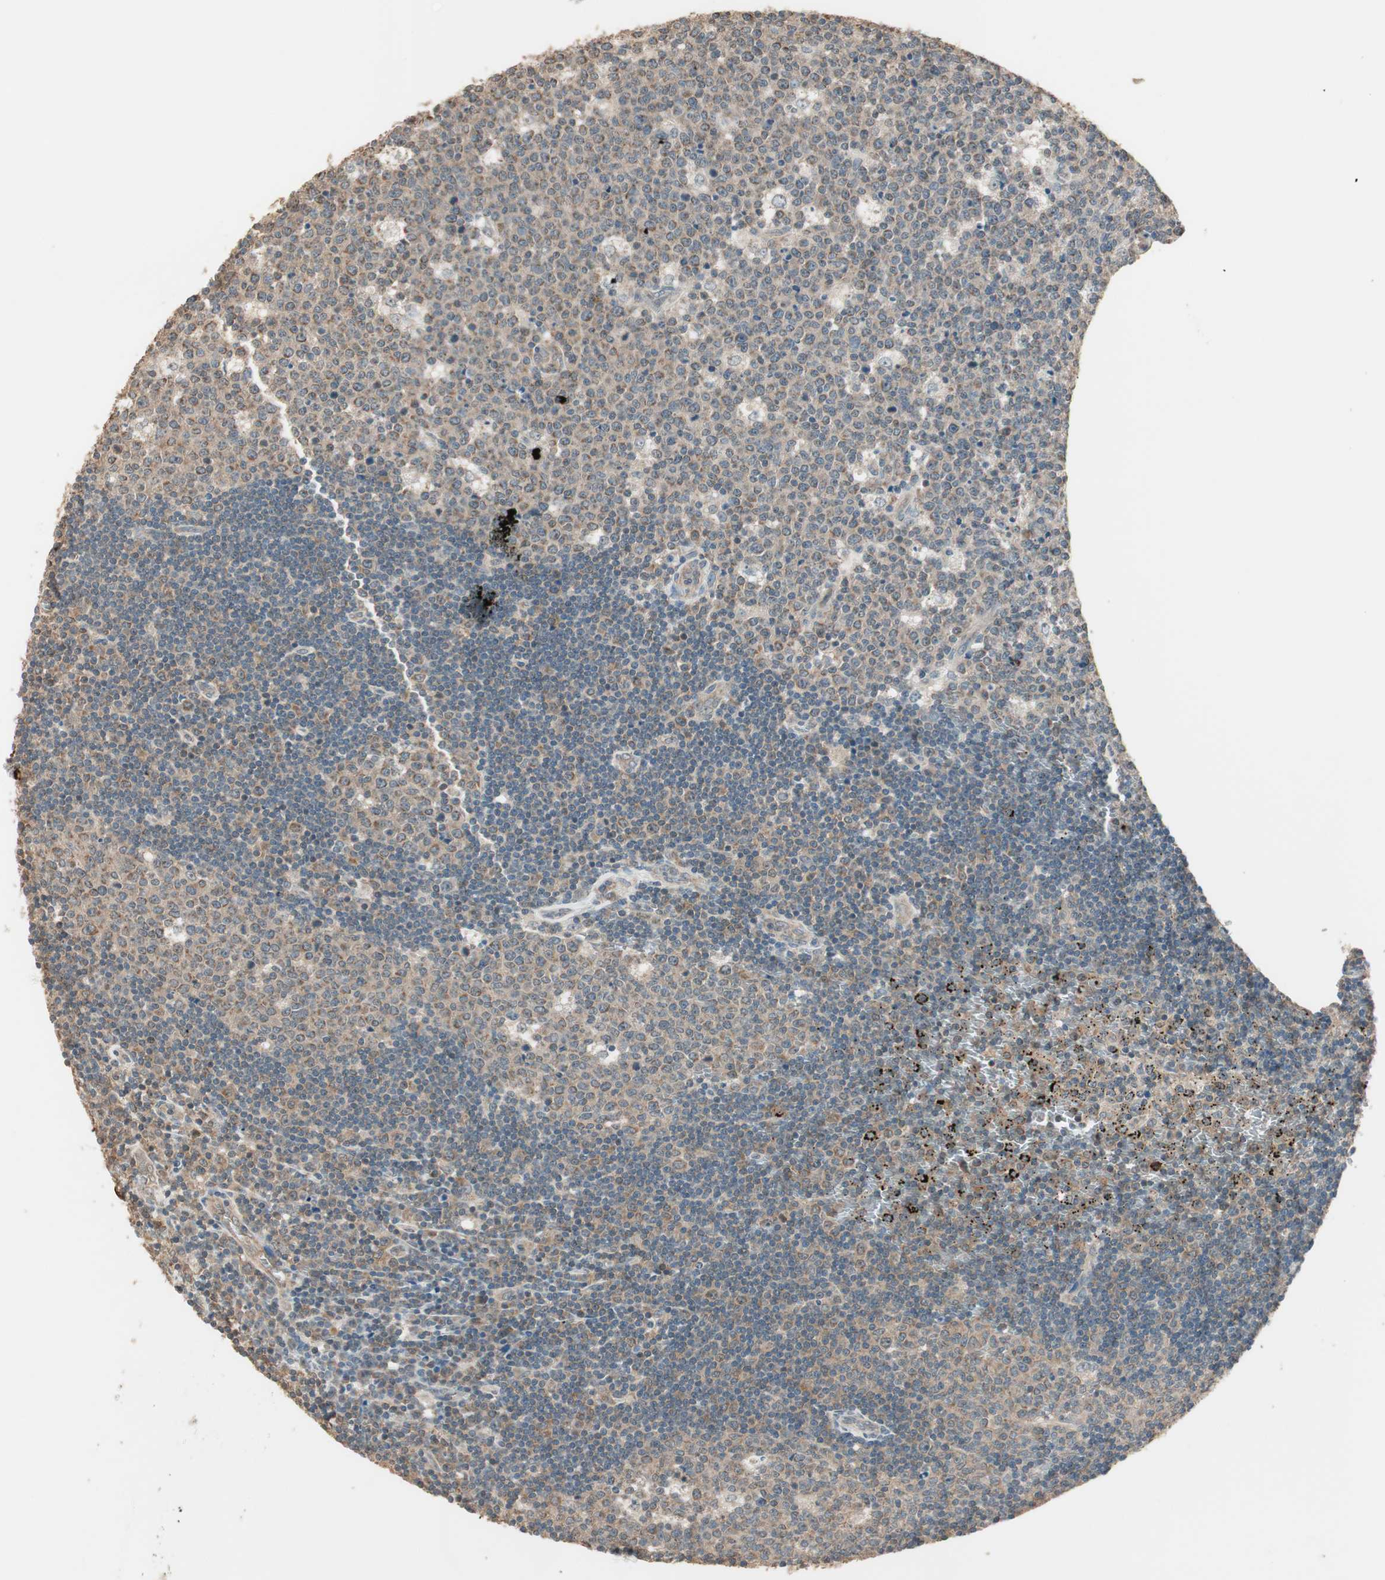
{"staining": {"intensity": "weak", "quantity": "25%-75%", "location": "cytoplasmic/membranous"}, "tissue": "lymph node", "cell_type": "Germinal center cells", "image_type": "normal", "snomed": [{"axis": "morphology", "description": "Normal tissue, NOS"}, {"axis": "topography", "description": "Lymph node"}, {"axis": "topography", "description": "Salivary gland"}], "caption": "Protein staining of normal lymph node demonstrates weak cytoplasmic/membranous expression in approximately 25%-75% of germinal center cells.", "gene": "TRIM21", "patient": {"sex": "male", "age": 8}}